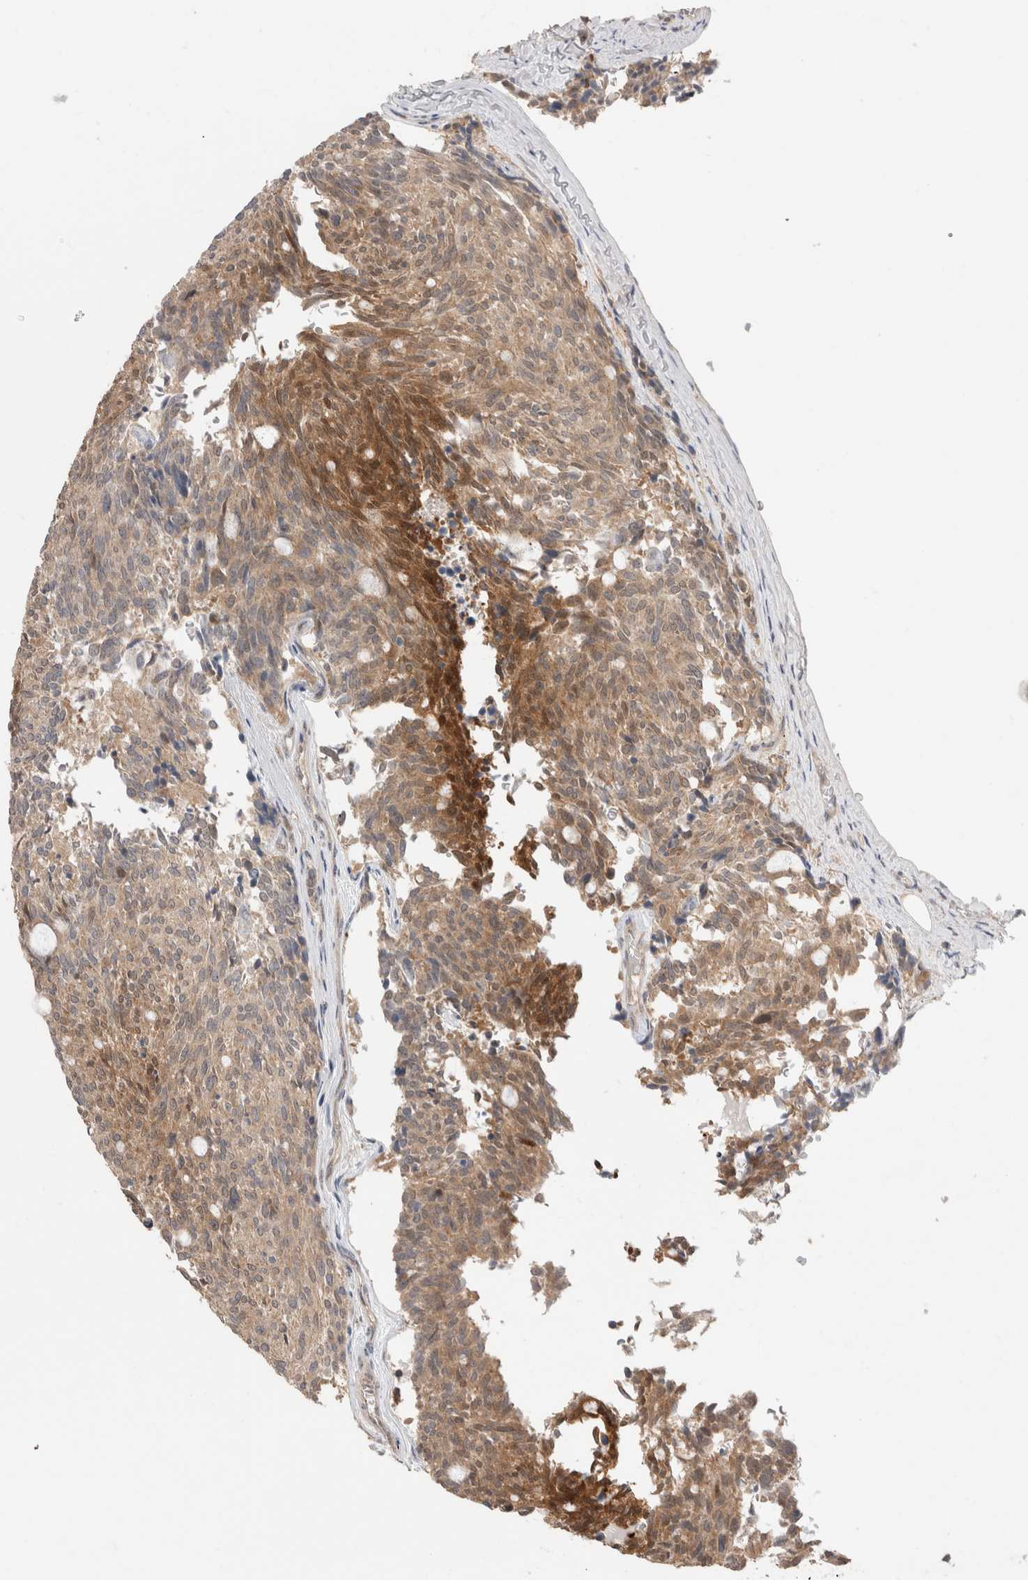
{"staining": {"intensity": "moderate", "quantity": ">75%", "location": "cytoplasmic/membranous"}, "tissue": "carcinoid", "cell_type": "Tumor cells", "image_type": "cancer", "snomed": [{"axis": "morphology", "description": "Carcinoid, malignant, NOS"}, {"axis": "topography", "description": "Pancreas"}], "caption": "An IHC photomicrograph of neoplastic tissue is shown. Protein staining in brown highlights moderate cytoplasmic/membranous positivity in carcinoid within tumor cells. Nuclei are stained in blue.", "gene": "SLC29A1", "patient": {"sex": "female", "age": 54}}